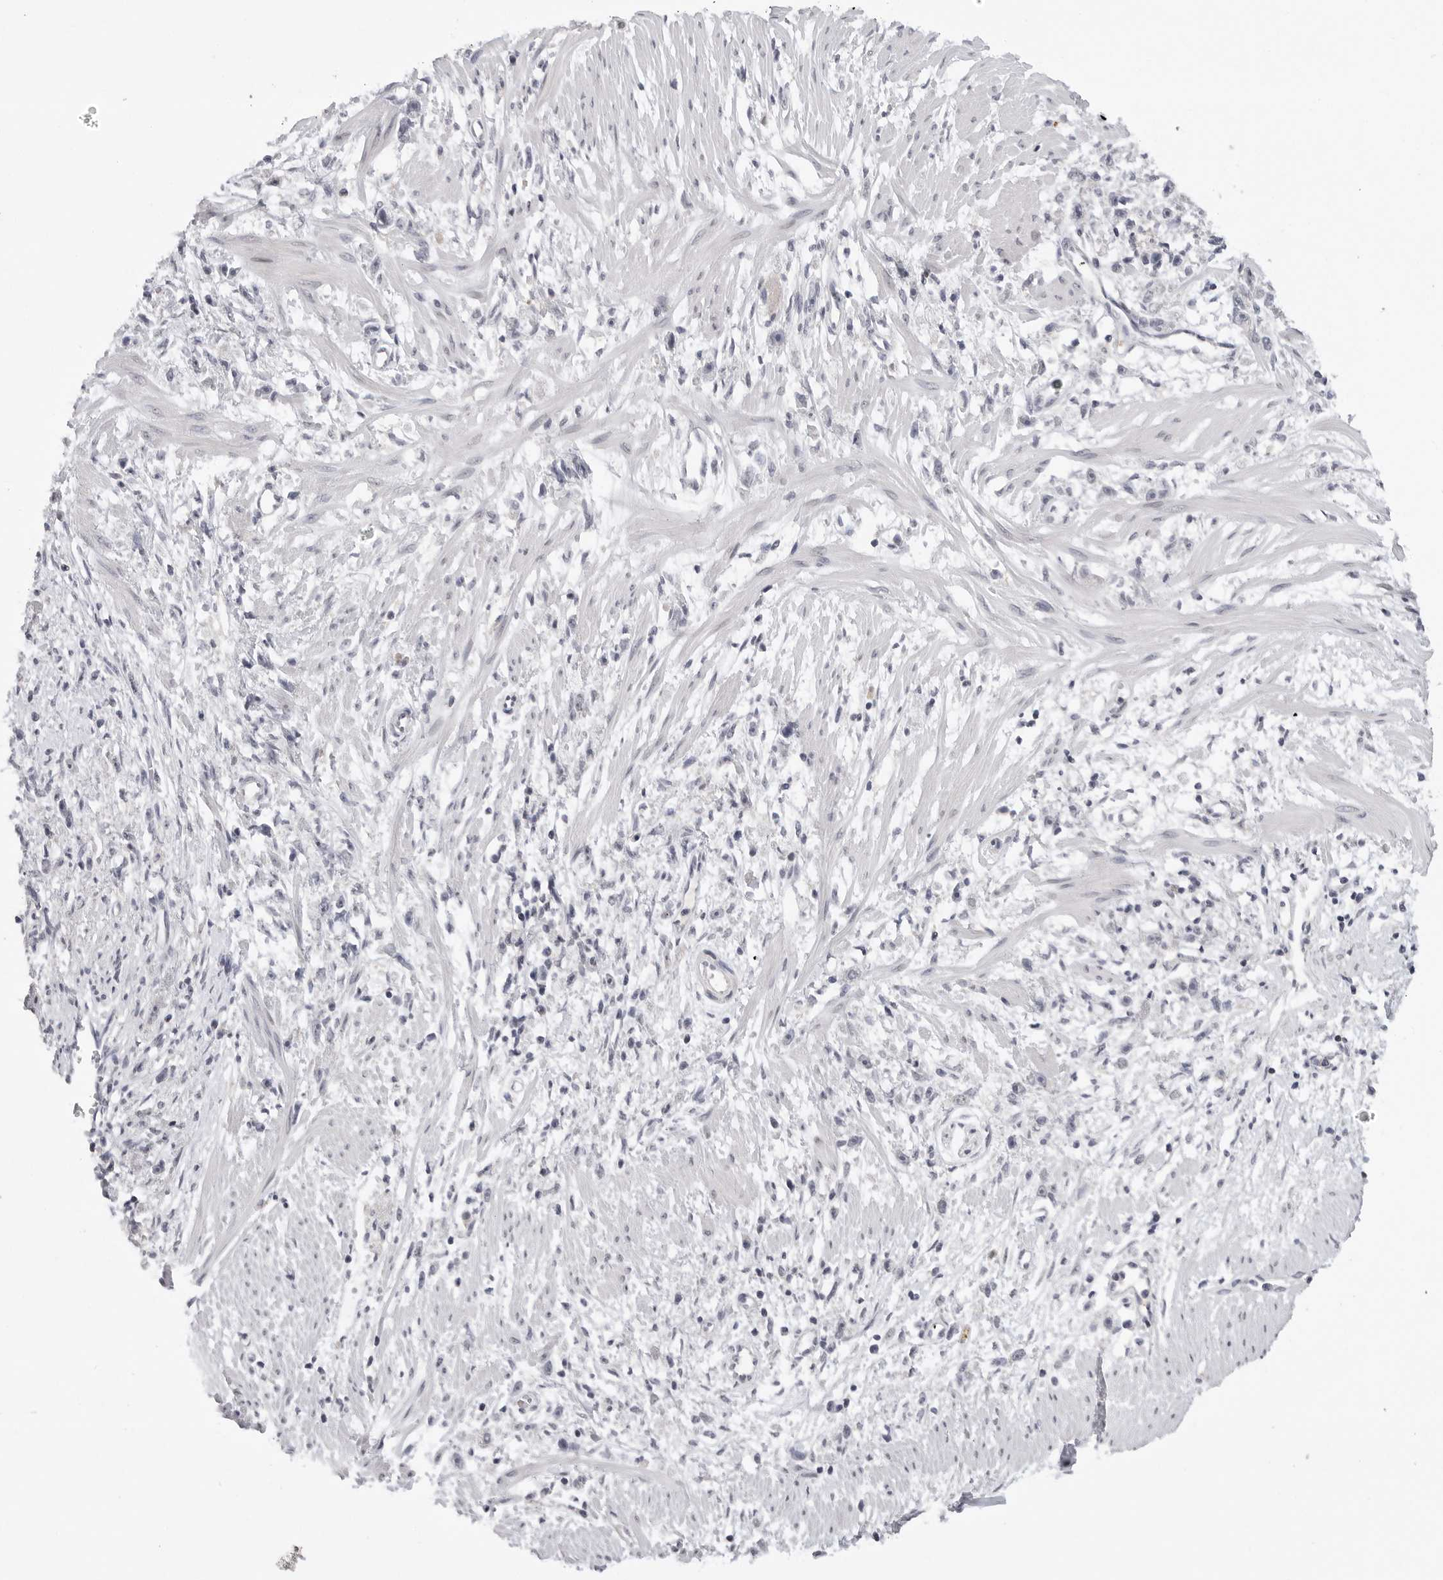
{"staining": {"intensity": "negative", "quantity": "none", "location": "none"}, "tissue": "stomach cancer", "cell_type": "Tumor cells", "image_type": "cancer", "snomed": [{"axis": "morphology", "description": "Adenocarcinoma, NOS"}, {"axis": "topography", "description": "Stomach"}], "caption": "High power microscopy image of an immunohistochemistry histopathology image of adenocarcinoma (stomach), revealing no significant expression in tumor cells.", "gene": "FBXO43", "patient": {"sex": "female", "age": 59}}